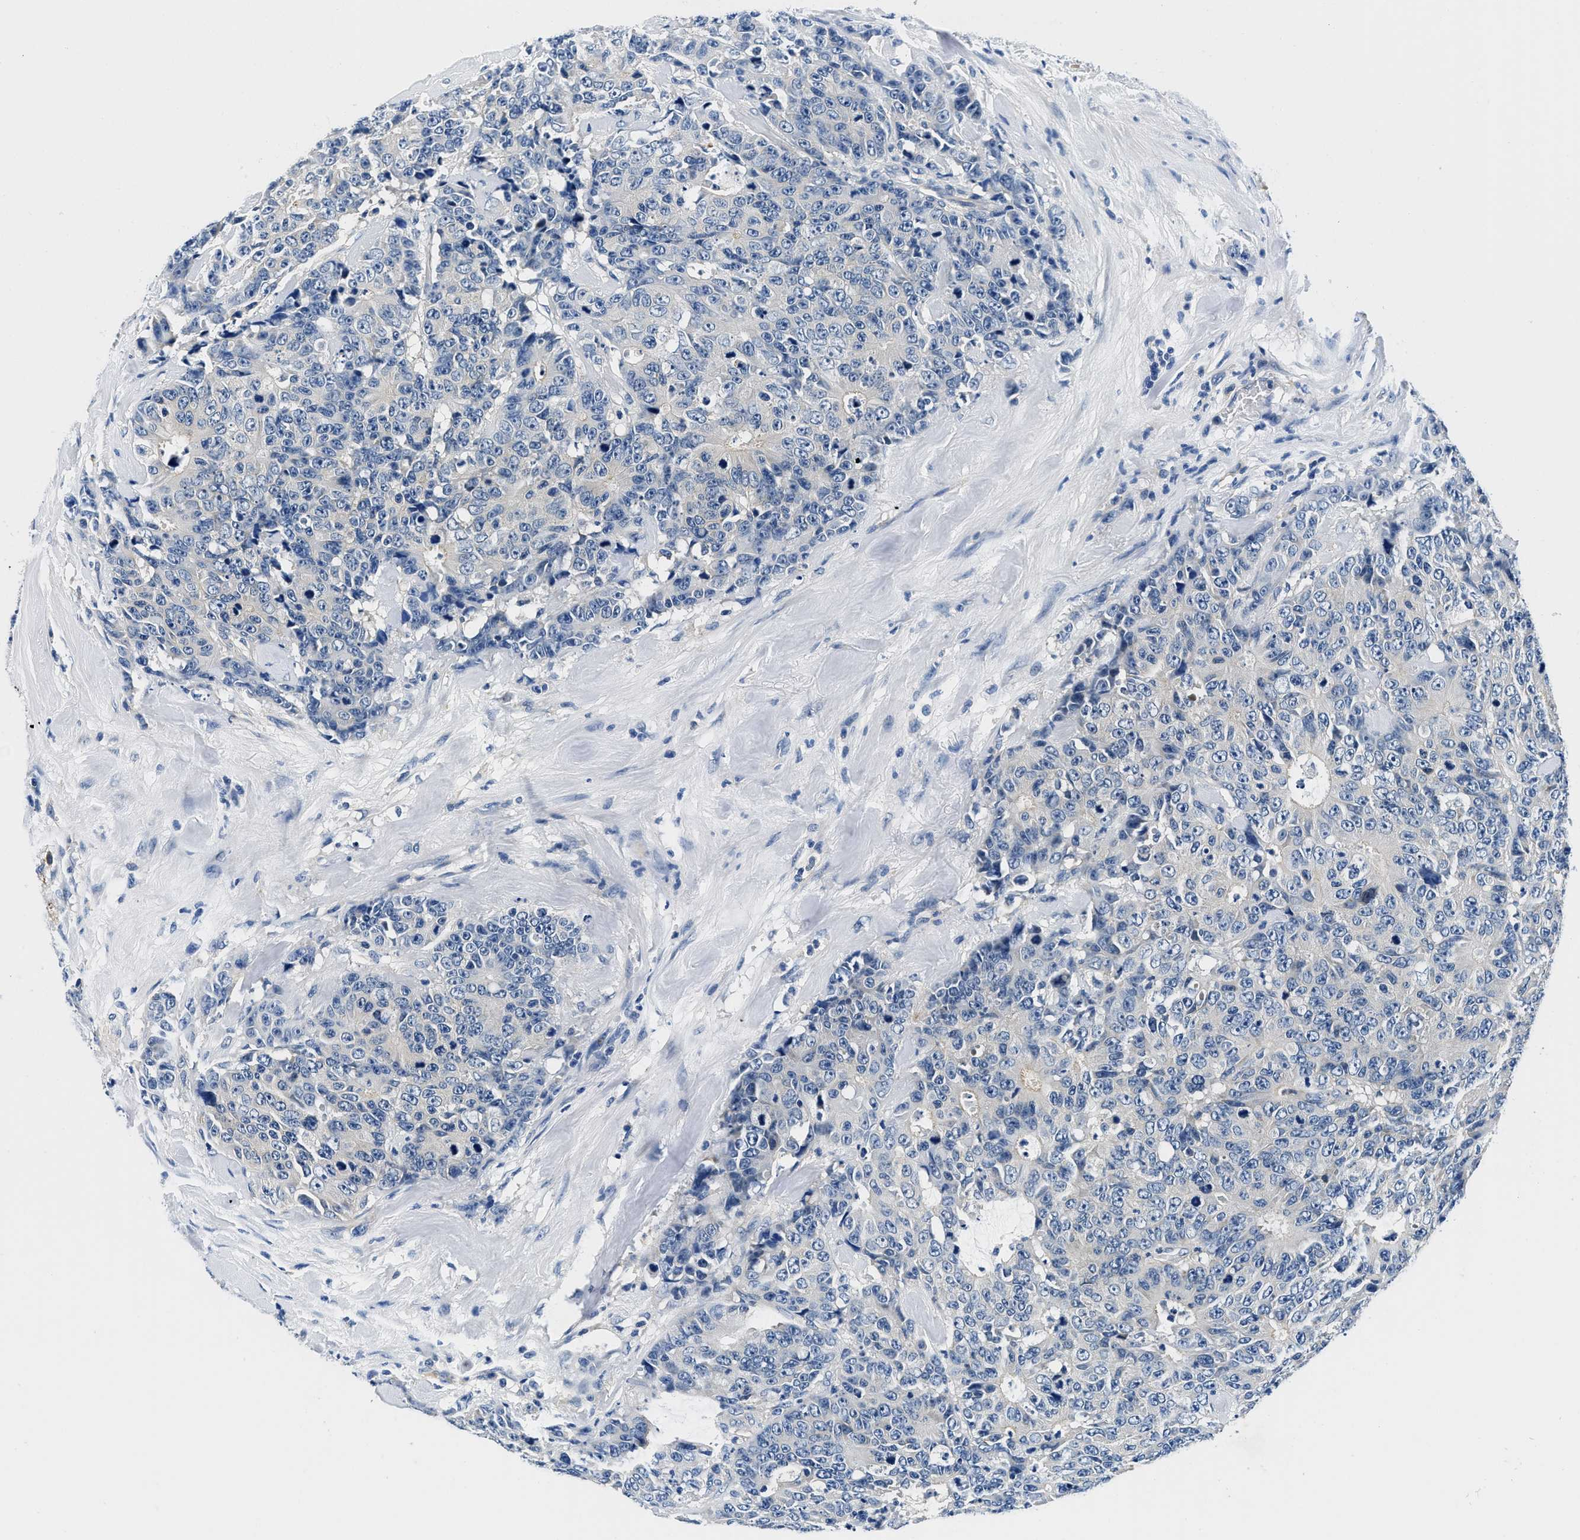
{"staining": {"intensity": "negative", "quantity": "none", "location": "none"}, "tissue": "colorectal cancer", "cell_type": "Tumor cells", "image_type": "cancer", "snomed": [{"axis": "morphology", "description": "Adenocarcinoma, NOS"}, {"axis": "topography", "description": "Colon"}], "caption": "Tumor cells show no significant staining in colorectal cancer (adenocarcinoma).", "gene": "ZFAND3", "patient": {"sex": "female", "age": 86}}